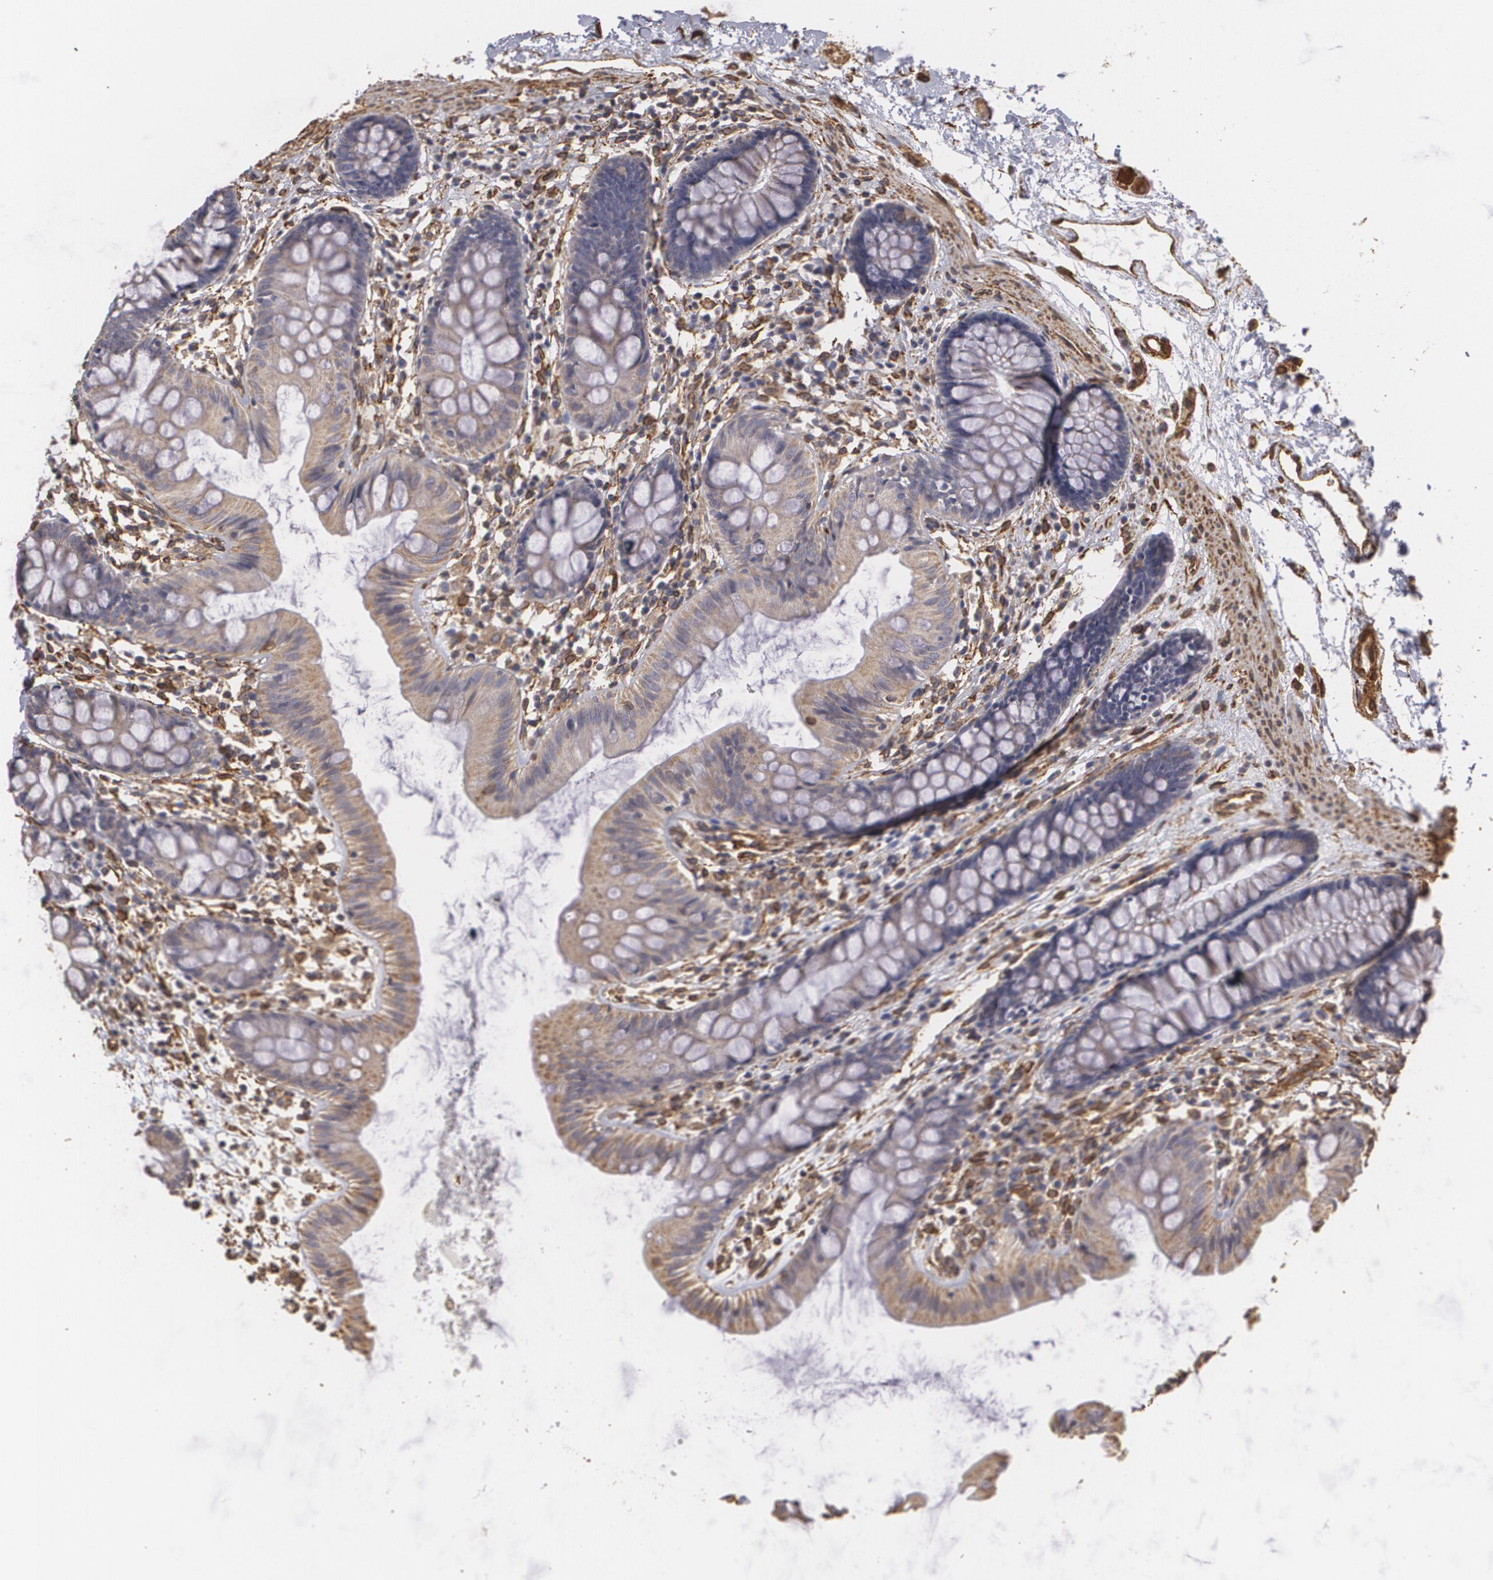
{"staining": {"intensity": "moderate", "quantity": ">75%", "location": "cytoplasmic/membranous"}, "tissue": "colon", "cell_type": "Endothelial cells", "image_type": "normal", "snomed": [{"axis": "morphology", "description": "Normal tissue, NOS"}, {"axis": "topography", "description": "Colon"}], "caption": "Human colon stained for a protein (brown) exhibits moderate cytoplasmic/membranous positive staining in about >75% of endothelial cells.", "gene": "CYB5R3", "patient": {"sex": "female", "age": 52}}